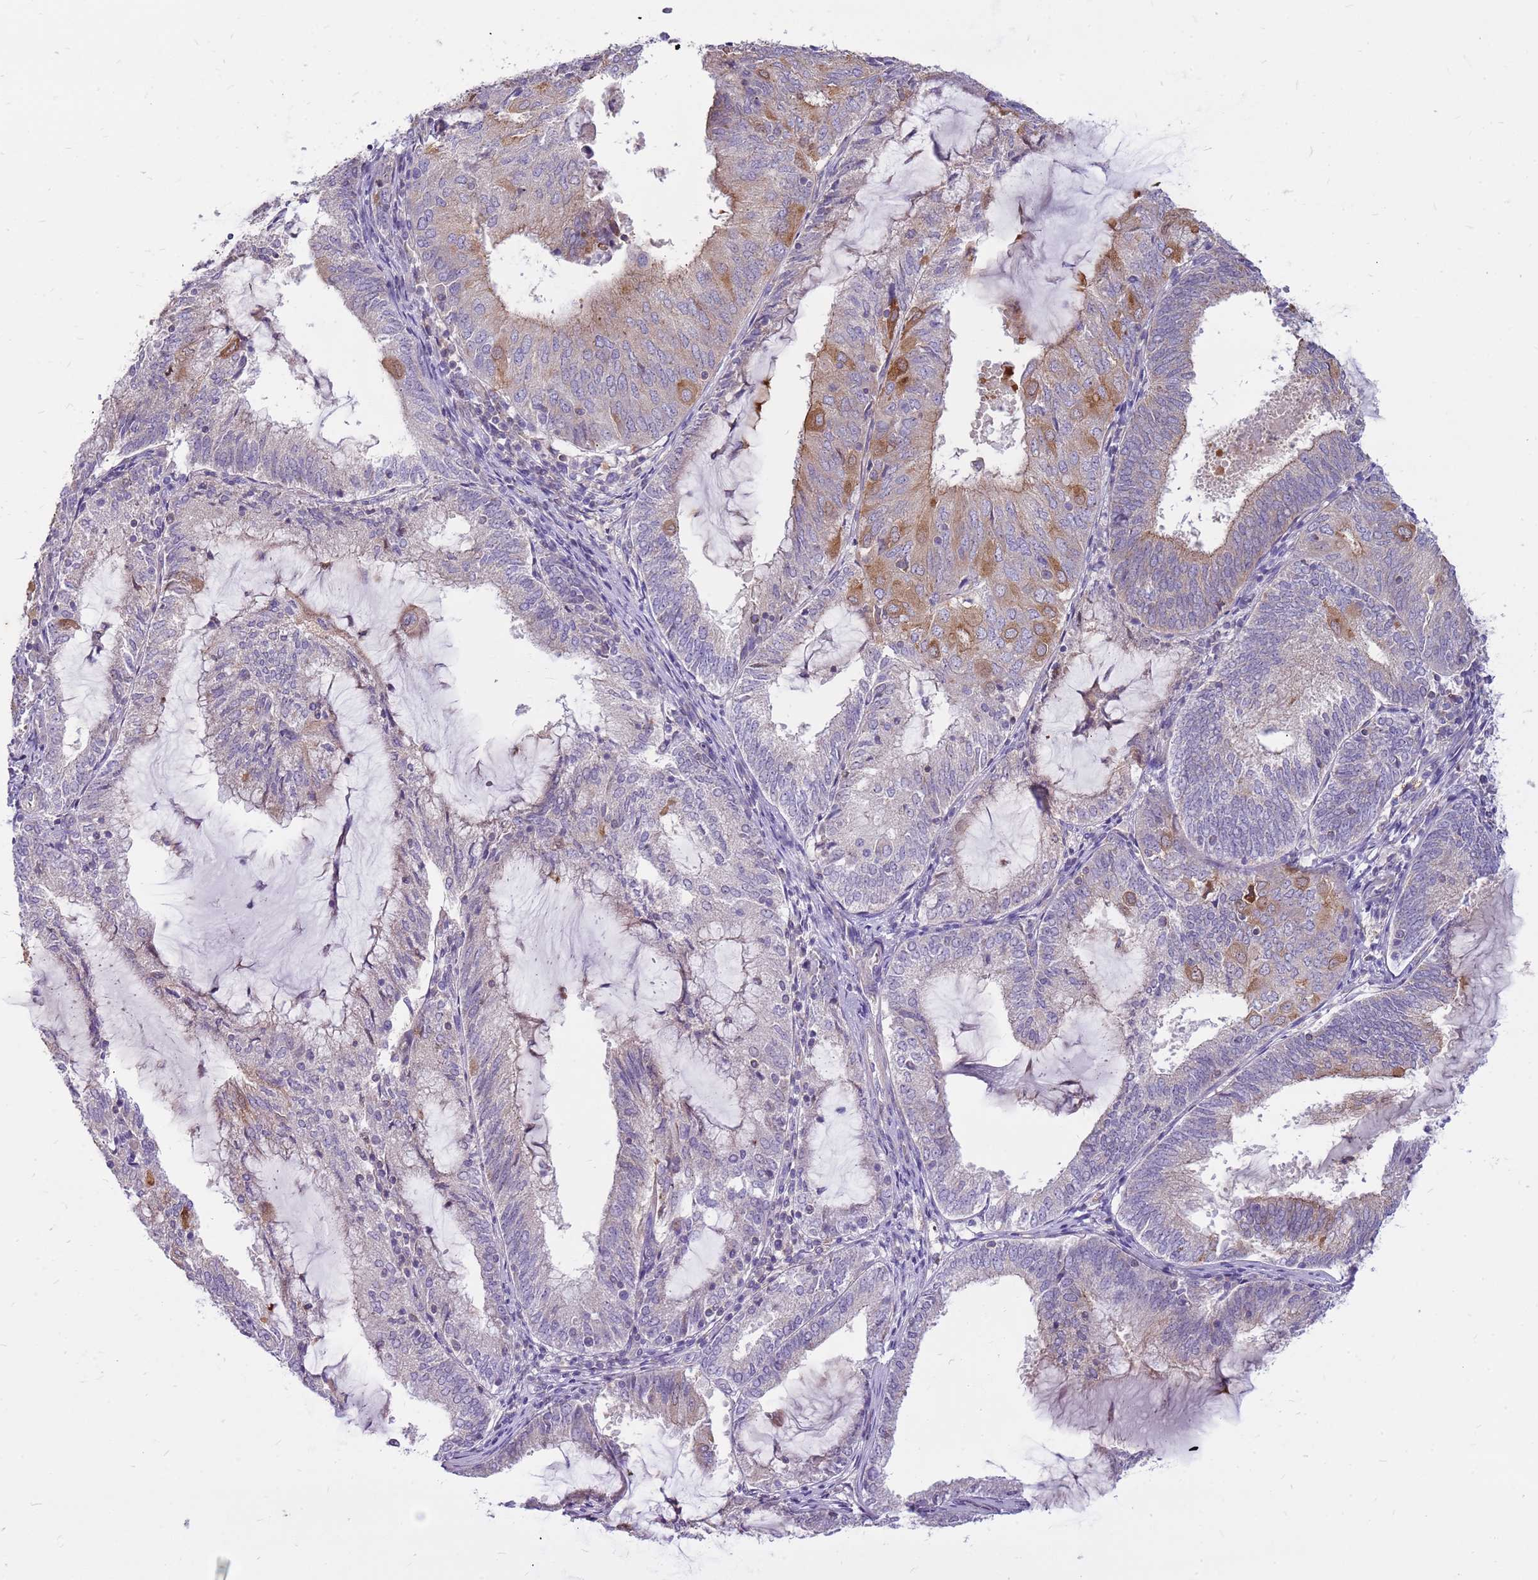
{"staining": {"intensity": "moderate", "quantity": "<25%", "location": "cytoplasmic/membranous"}, "tissue": "endometrial cancer", "cell_type": "Tumor cells", "image_type": "cancer", "snomed": [{"axis": "morphology", "description": "Adenocarcinoma, NOS"}, {"axis": "topography", "description": "Endometrium"}], "caption": "Immunohistochemical staining of human adenocarcinoma (endometrial) reveals low levels of moderate cytoplasmic/membranous expression in about <25% of tumor cells.", "gene": "WDR90", "patient": {"sex": "female", "age": 81}}